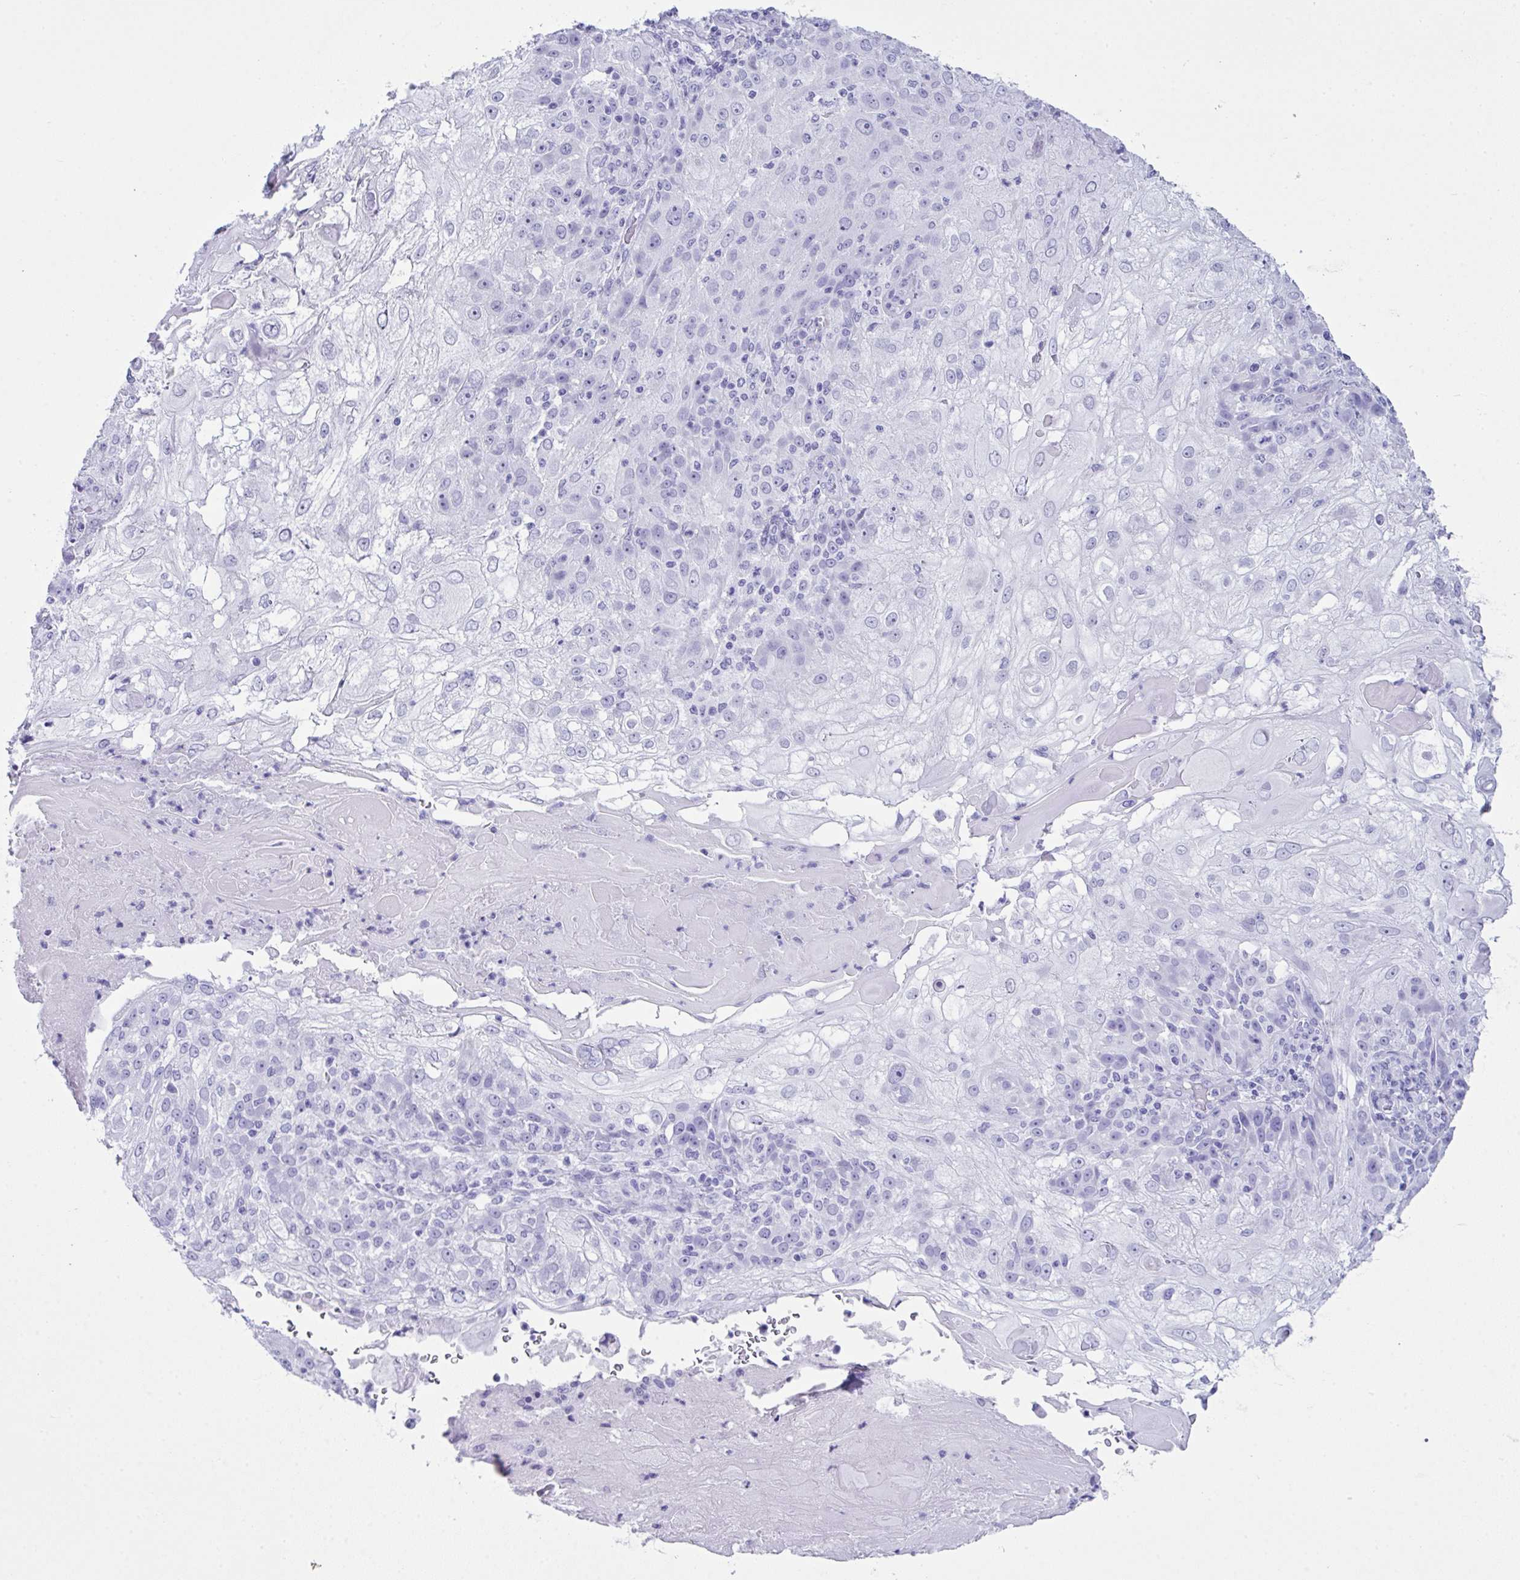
{"staining": {"intensity": "negative", "quantity": "none", "location": "none"}, "tissue": "skin cancer", "cell_type": "Tumor cells", "image_type": "cancer", "snomed": [{"axis": "morphology", "description": "Normal tissue, NOS"}, {"axis": "morphology", "description": "Squamous cell carcinoma, NOS"}, {"axis": "topography", "description": "Skin"}], "caption": "This is a micrograph of immunohistochemistry (IHC) staining of squamous cell carcinoma (skin), which shows no expression in tumor cells.", "gene": "LGALS4", "patient": {"sex": "female", "age": 83}}